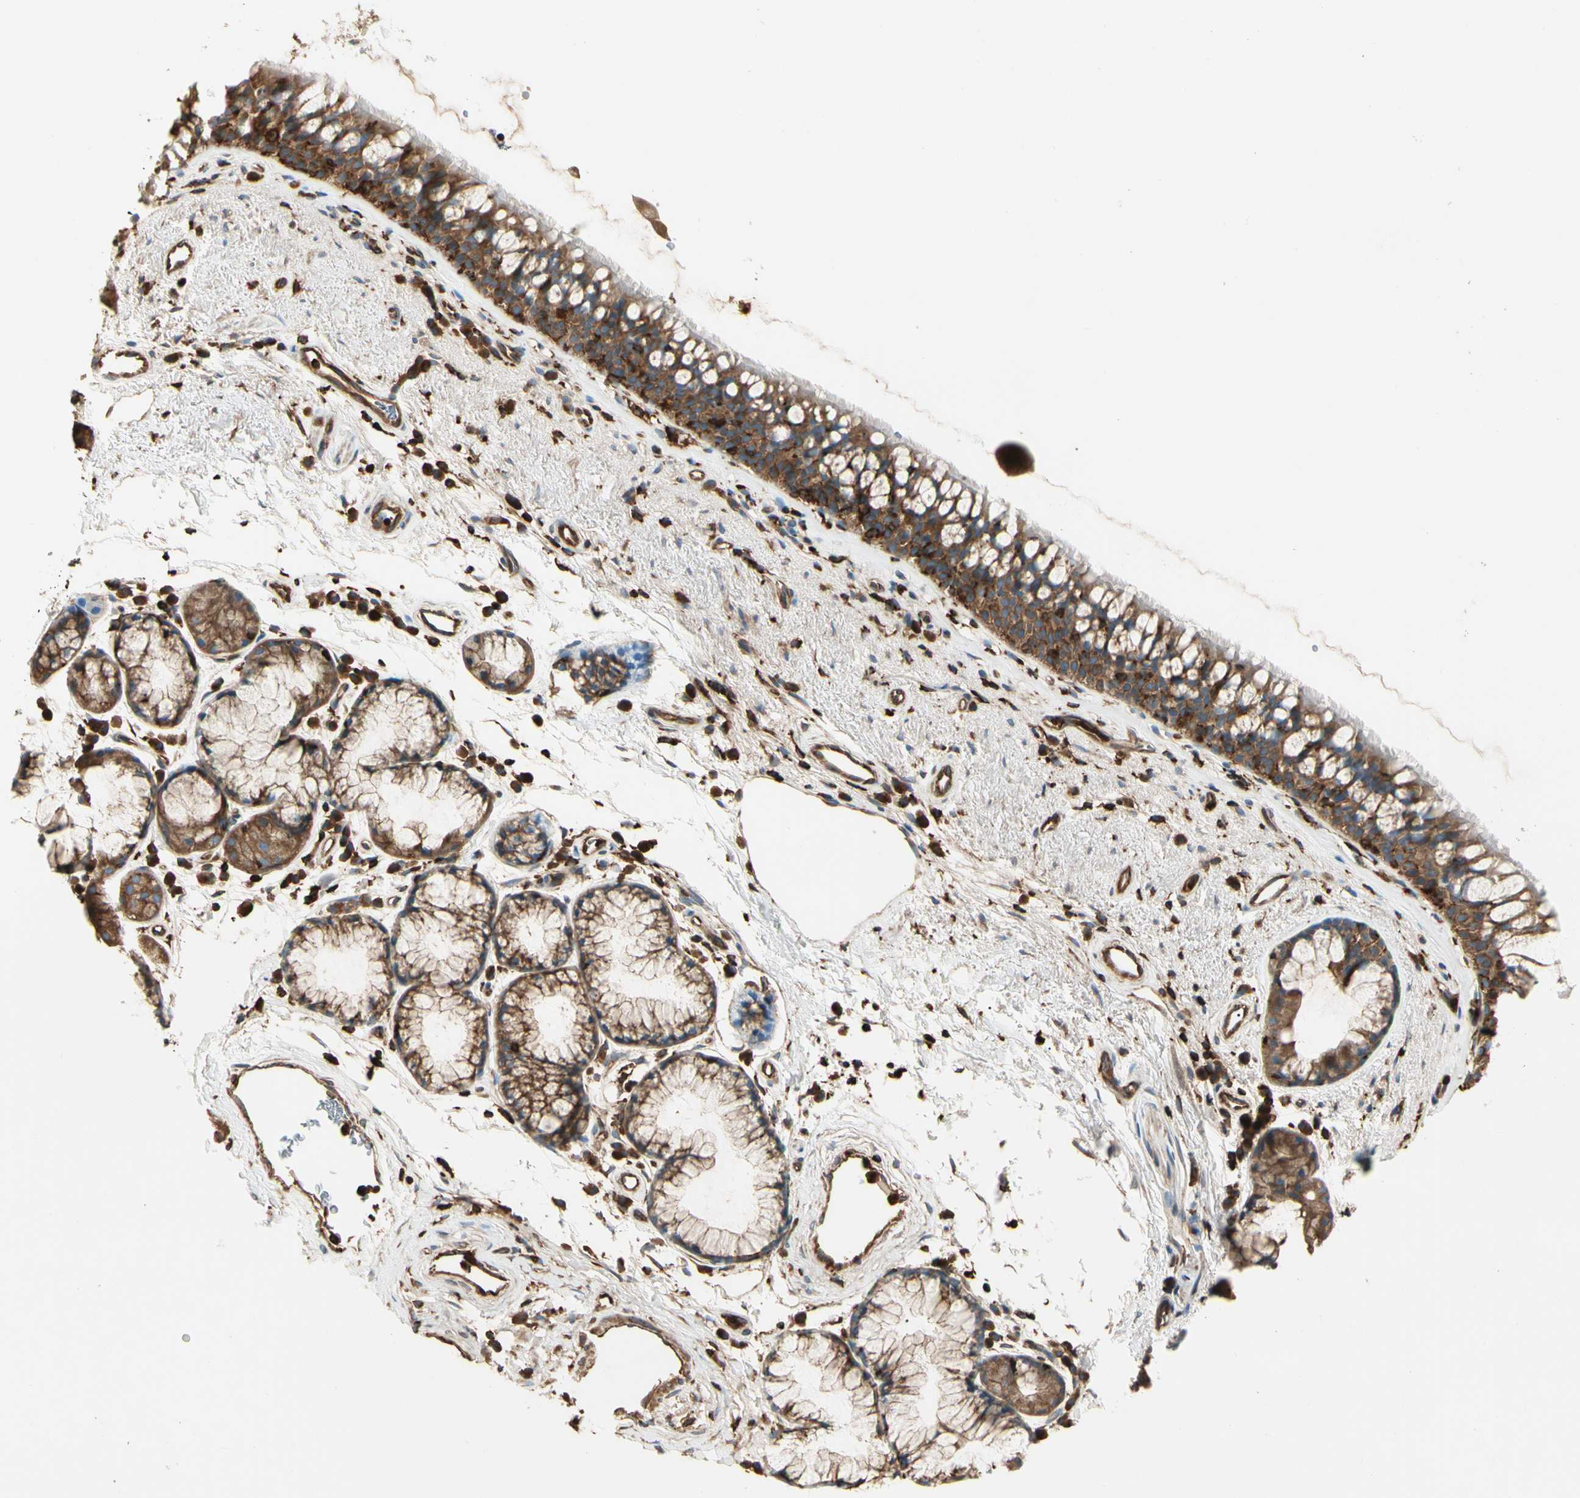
{"staining": {"intensity": "strong", "quantity": ">75%", "location": "cytoplasmic/membranous"}, "tissue": "bronchus", "cell_type": "Respiratory epithelial cells", "image_type": "normal", "snomed": [{"axis": "morphology", "description": "Normal tissue, NOS"}, {"axis": "topography", "description": "Bronchus"}], "caption": "Approximately >75% of respiratory epithelial cells in unremarkable human bronchus exhibit strong cytoplasmic/membranous protein positivity as visualized by brown immunohistochemical staining.", "gene": "ARPC2", "patient": {"sex": "female", "age": 54}}